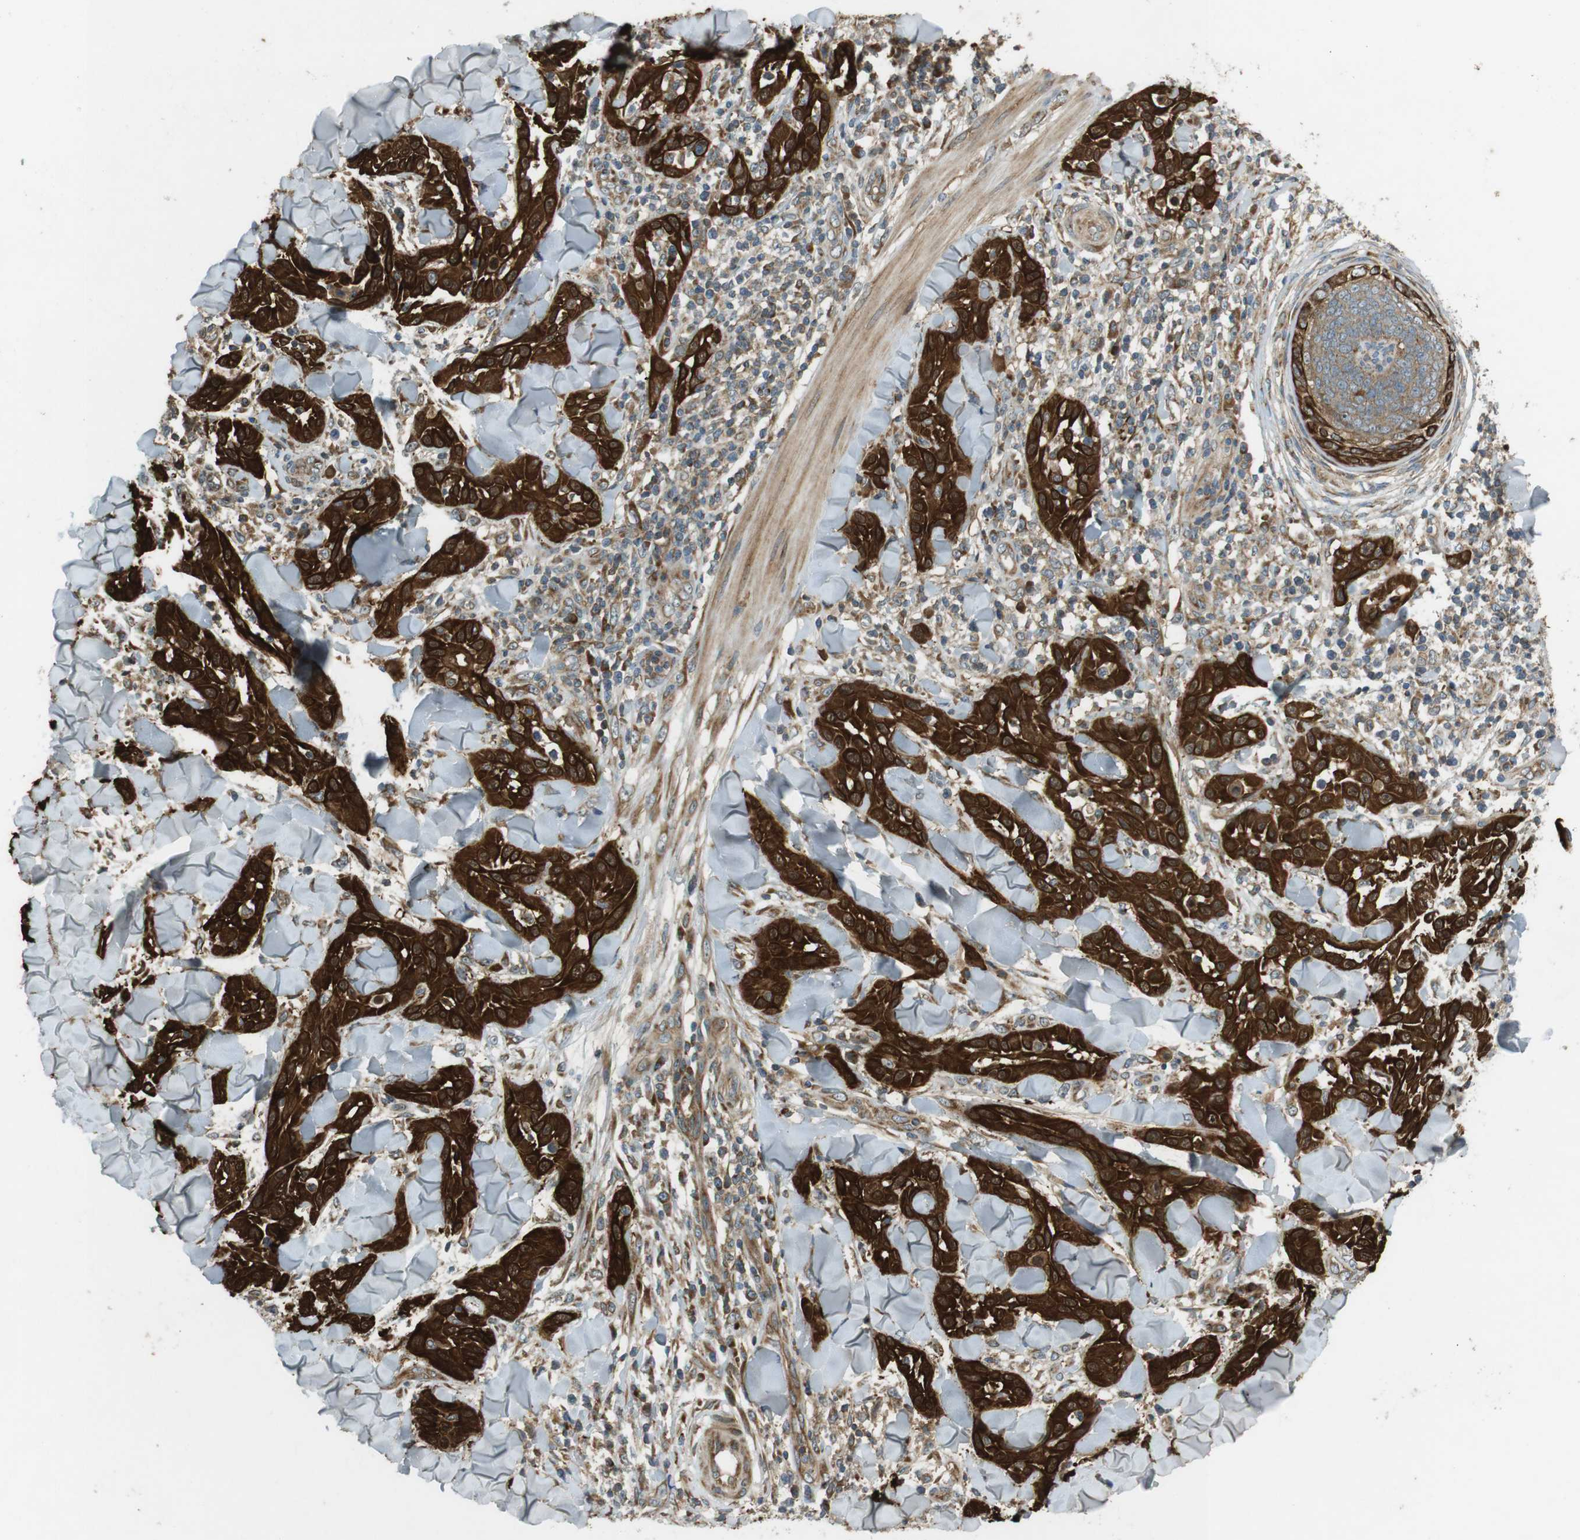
{"staining": {"intensity": "strong", "quantity": ">75%", "location": "cytoplasmic/membranous"}, "tissue": "skin cancer", "cell_type": "Tumor cells", "image_type": "cancer", "snomed": [{"axis": "morphology", "description": "Squamous cell carcinoma, NOS"}, {"axis": "topography", "description": "Skin"}], "caption": "Tumor cells display high levels of strong cytoplasmic/membranous staining in about >75% of cells in skin cancer.", "gene": "SLC41A1", "patient": {"sex": "male", "age": 24}}